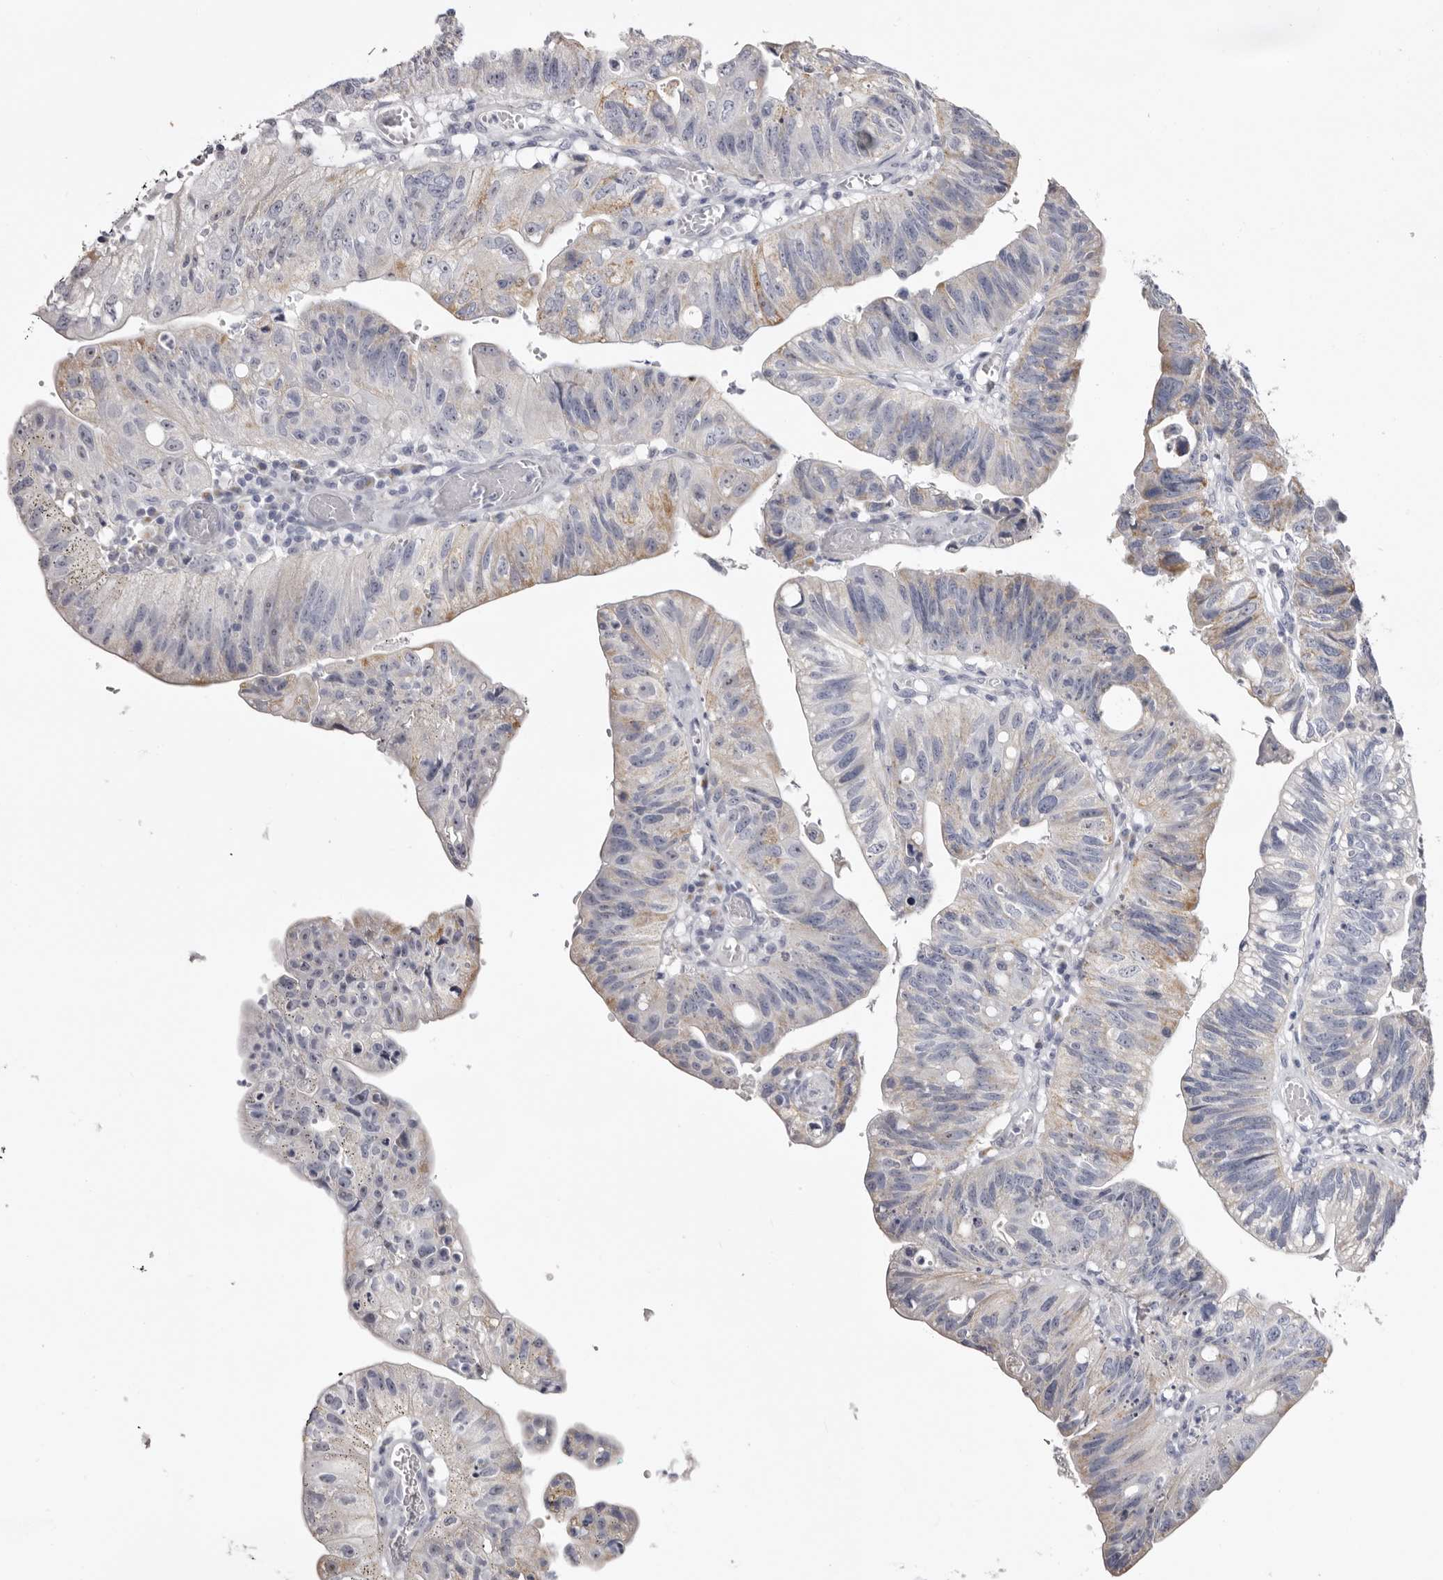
{"staining": {"intensity": "weak", "quantity": "25%-75%", "location": "cytoplasmic/membranous"}, "tissue": "stomach cancer", "cell_type": "Tumor cells", "image_type": "cancer", "snomed": [{"axis": "morphology", "description": "Adenocarcinoma, NOS"}, {"axis": "topography", "description": "Stomach"}], "caption": "Brown immunohistochemical staining in adenocarcinoma (stomach) demonstrates weak cytoplasmic/membranous staining in approximately 25%-75% of tumor cells.", "gene": "CASQ1", "patient": {"sex": "male", "age": 59}}